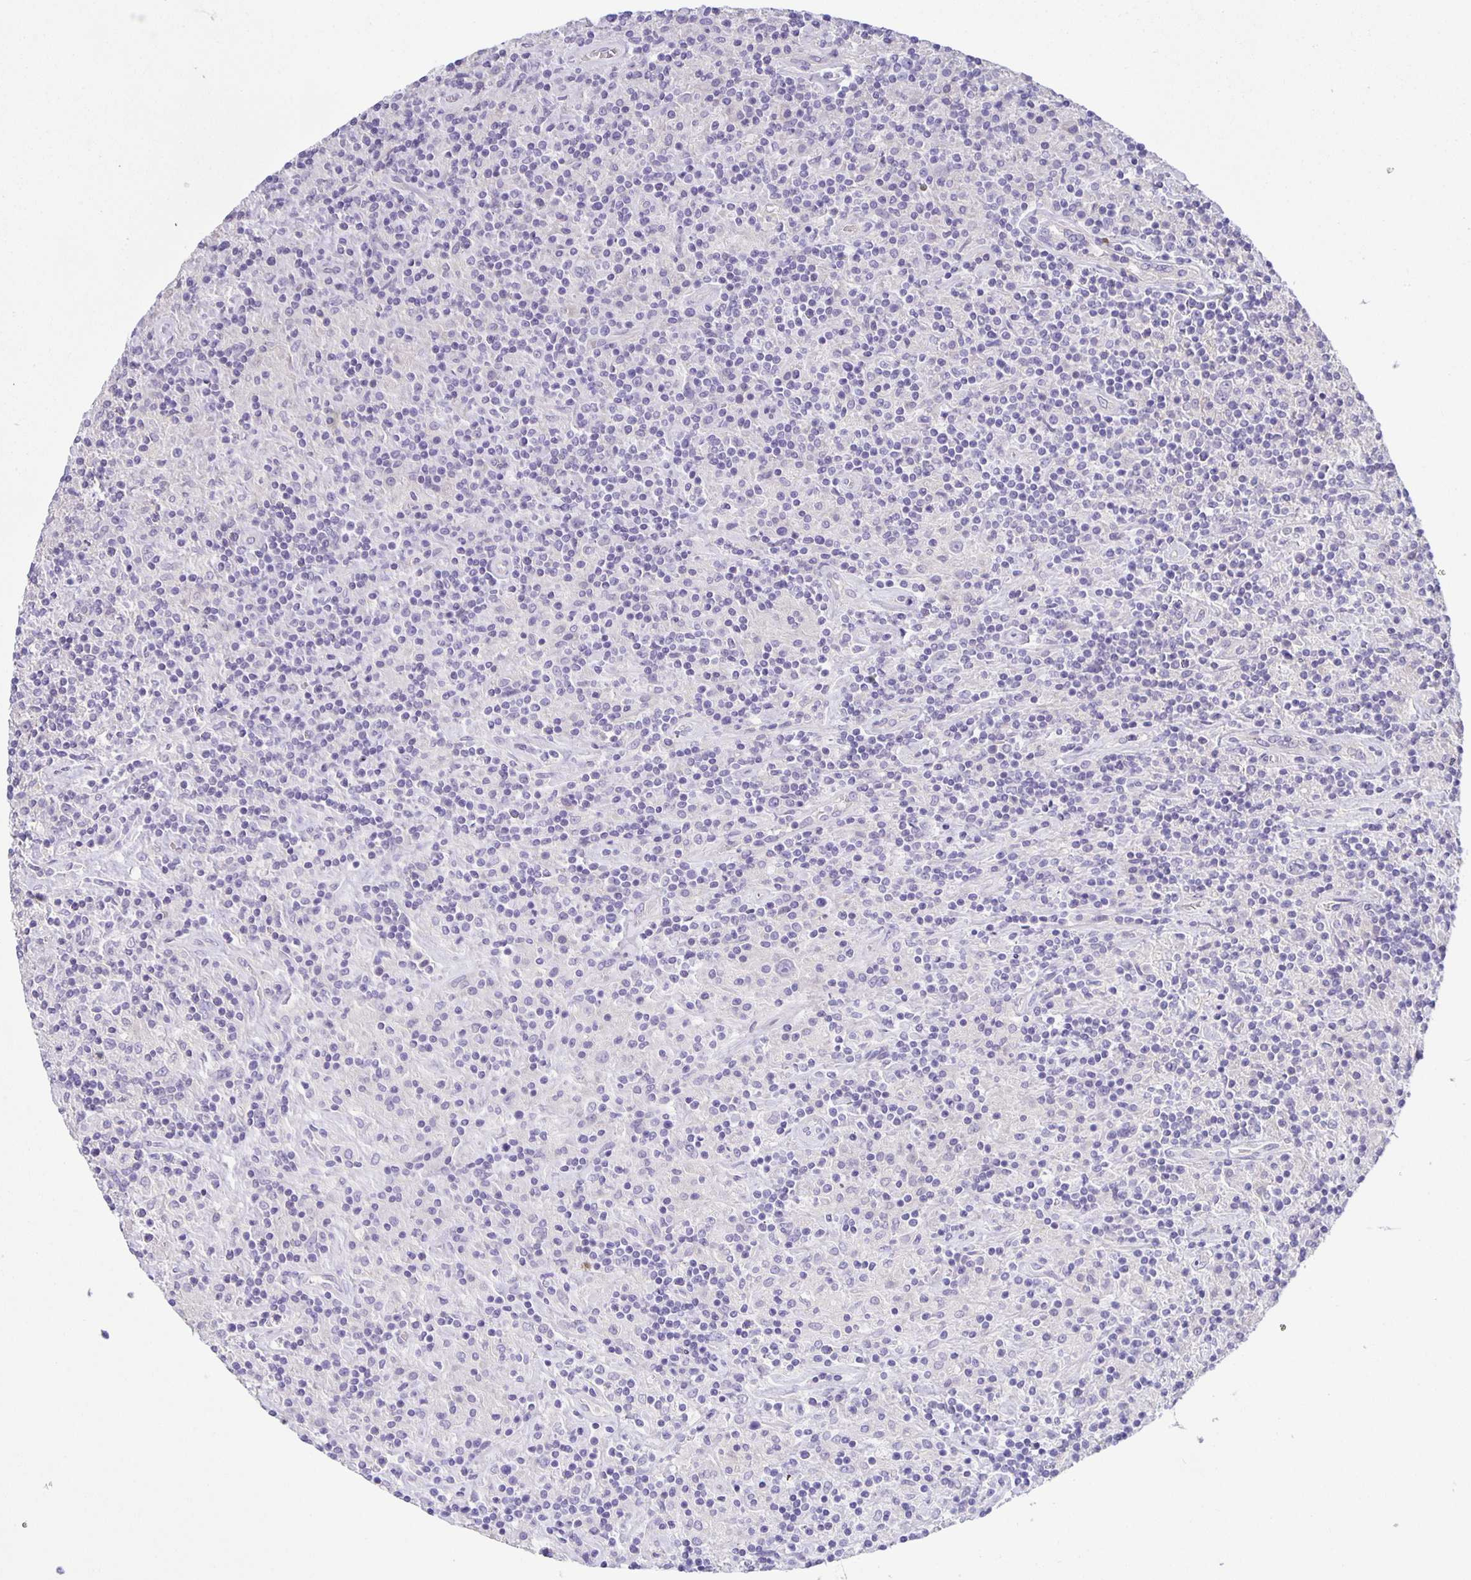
{"staining": {"intensity": "negative", "quantity": "none", "location": "none"}, "tissue": "lymphoma", "cell_type": "Tumor cells", "image_type": "cancer", "snomed": [{"axis": "morphology", "description": "Hodgkin's disease, NOS"}, {"axis": "topography", "description": "Lymph node"}], "caption": "Immunohistochemistry (IHC) of lymphoma exhibits no positivity in tumor cells. Brightfield microscopy of immunohistochemistry stained with DAB (brown) and hematoxylin (blue), captured at high magnification.", "gene": "PTPN3", "patient": {"sex": "male", "age": 70}}